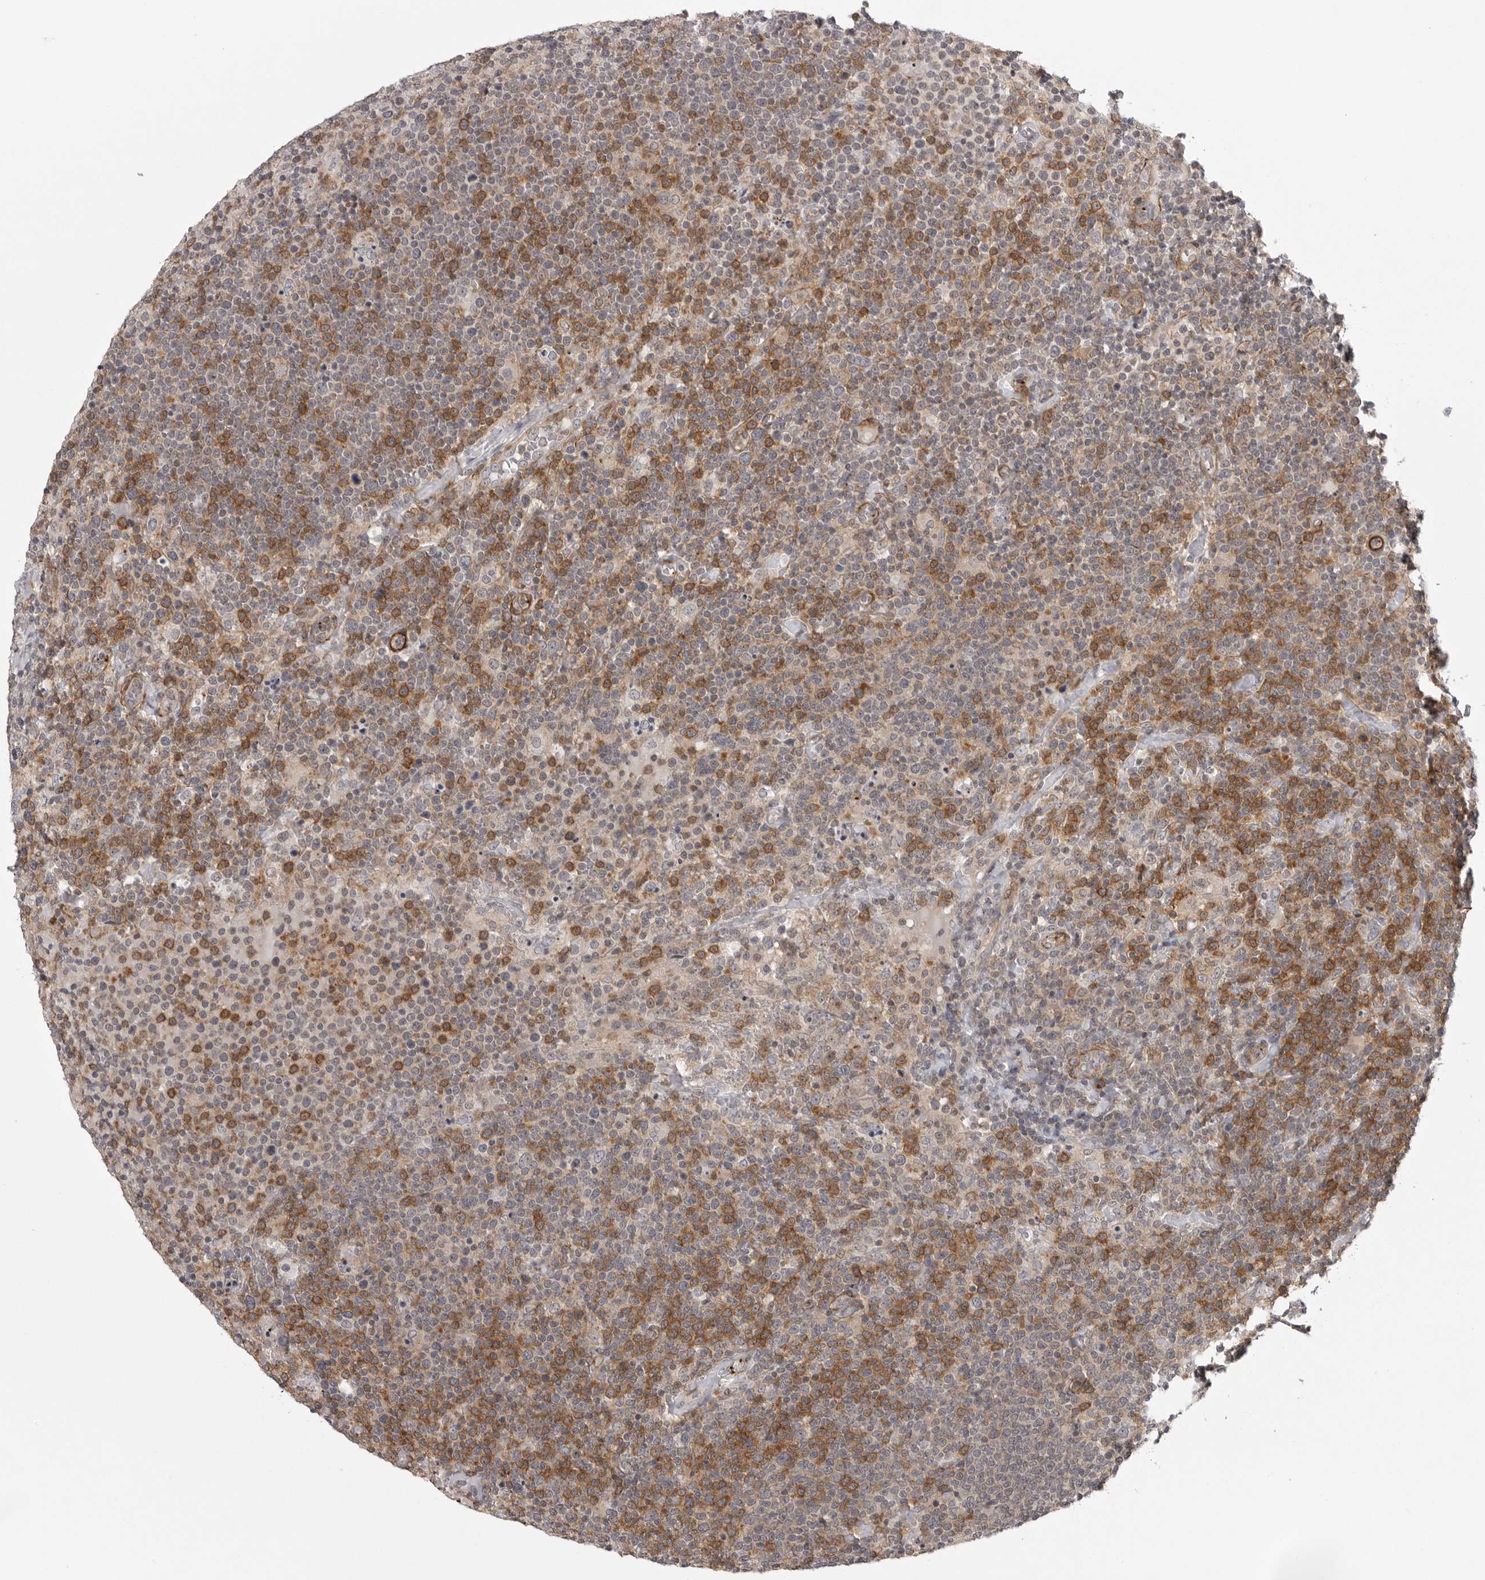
{"staining": {"intensity": "moderate", "quantity": "25%-75%", "location": "cytoplasmic/membranous"}, "tissue": "lymphoma", "cell_type": "Tumor cells", "image_type": "cancer", "snomed": [{"axis": "morphology", "description": "Malignant lymphoma, non-Hodgkin's type, High grade"}, {"axis": "topography", "description": "Lymph node"}], "caption": "This image shows immunohistochemistry staining of human high-grade malignant lymphoma, non-Hodgkin's type, with medium moderate cytoplasmic/membranous positivity in approximately 25%-75% of tumor cells.", "gene": "TUT4", "patient": {"sex": "male", "age": 61}}